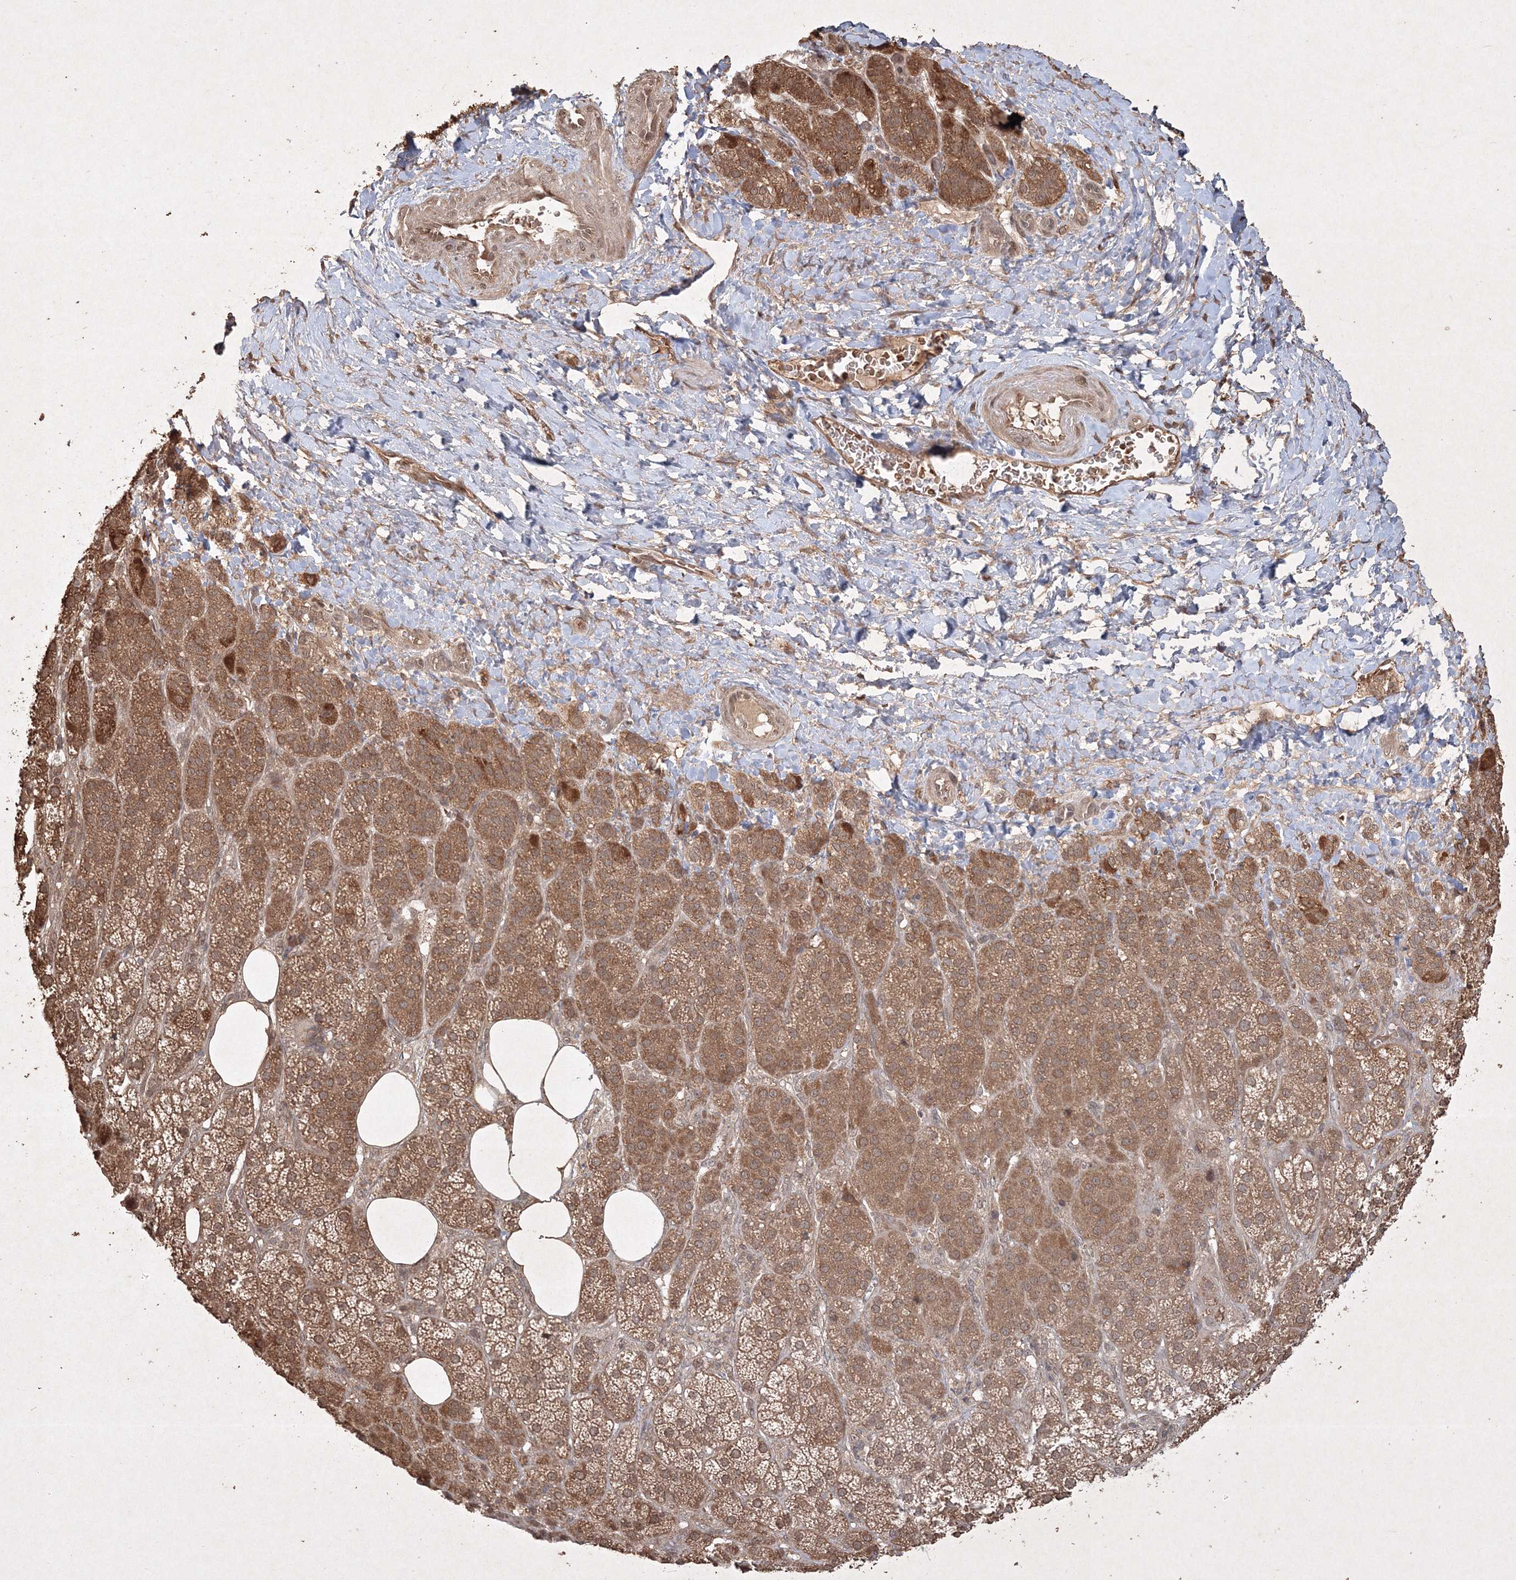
{"staining": {"intensity": "moderate", "quantity": ">75%", "location": "cytoplasmic/membranous"}, "tissue": "adrenal gland", "cell_type": "Glandular cells", "image_type": "normal", "snomed": [{"axis": "morphology", "description": "Normal tissue, NOS"}, {"axis": "topography", "description": "Adrenal gland"}], "caption": "Immunohistochemistry (IHC) image of benign adrenal gland: adrenal gland stained using IHC demonstrates medium levels of moderate protein expression localized specifically in the cytoplasmic/membranous of glandular cells, appearing as a cytoplasmic/membranous brown color.", "gene": "PELI3", "patient": {"sex": "female", "age": 57}}